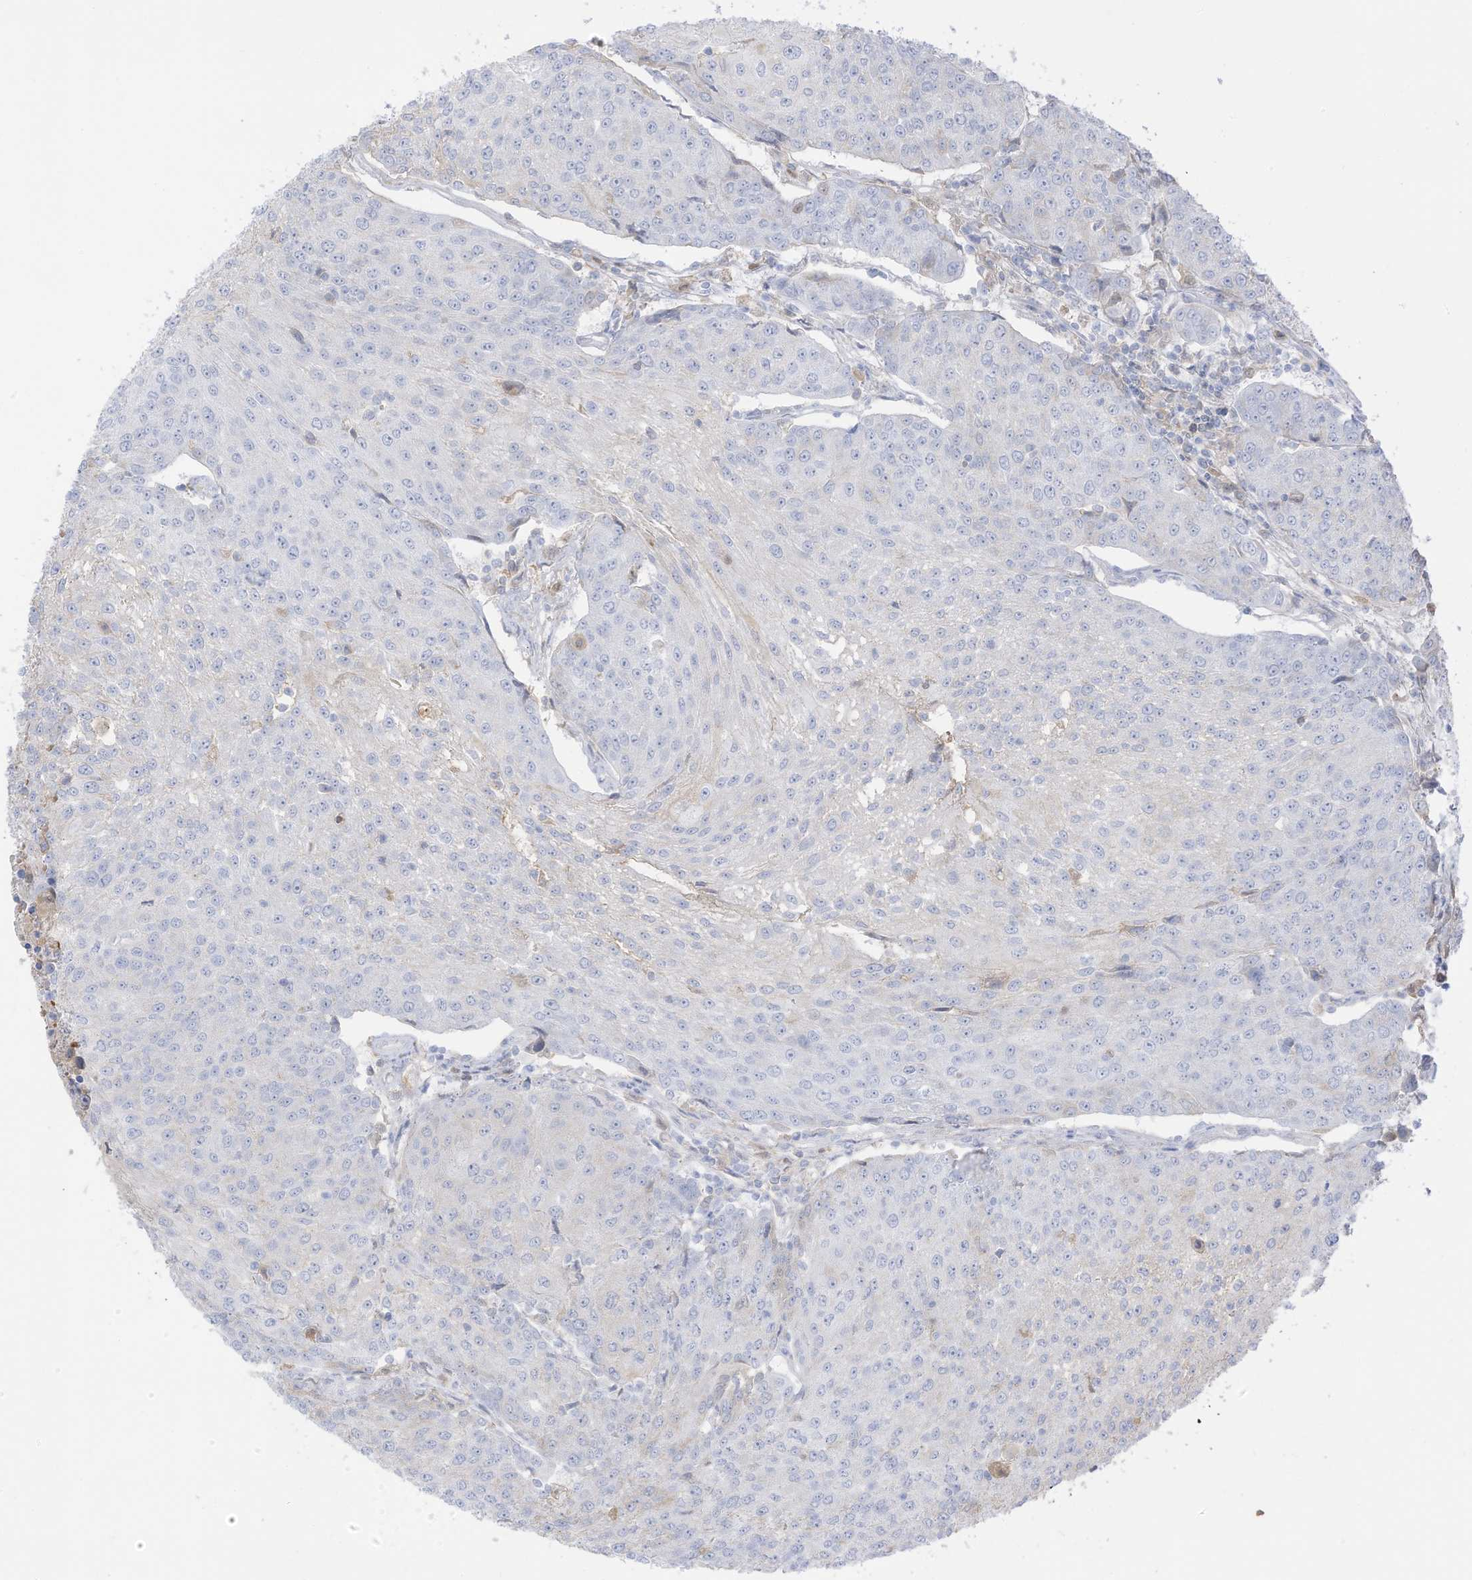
{"staining": {"intensity": "negative", "quantity": "none", "location": "none"}, "tissue": "urothelial cancer", "cell_type": "Tumor cells", "image_type": "cancer", "snomed": [{"axis": "morphology", "description": "Urothelial carcinoma, High grade"}, {"axis": "topography", "description": "Urinary bladder"}], "caption": "The immunohistochemistry photomicrograph has no significant staining in tumor cells of high-grade urothelial carcinoma tissue. (DAB (3,3'-diaminobenzidine) immunohistochemistry (IHC) visualized using brightfield microscopy, high magnification).", "gene": "HSD17B13", "patient": {"sex": "female", "age": 85}}